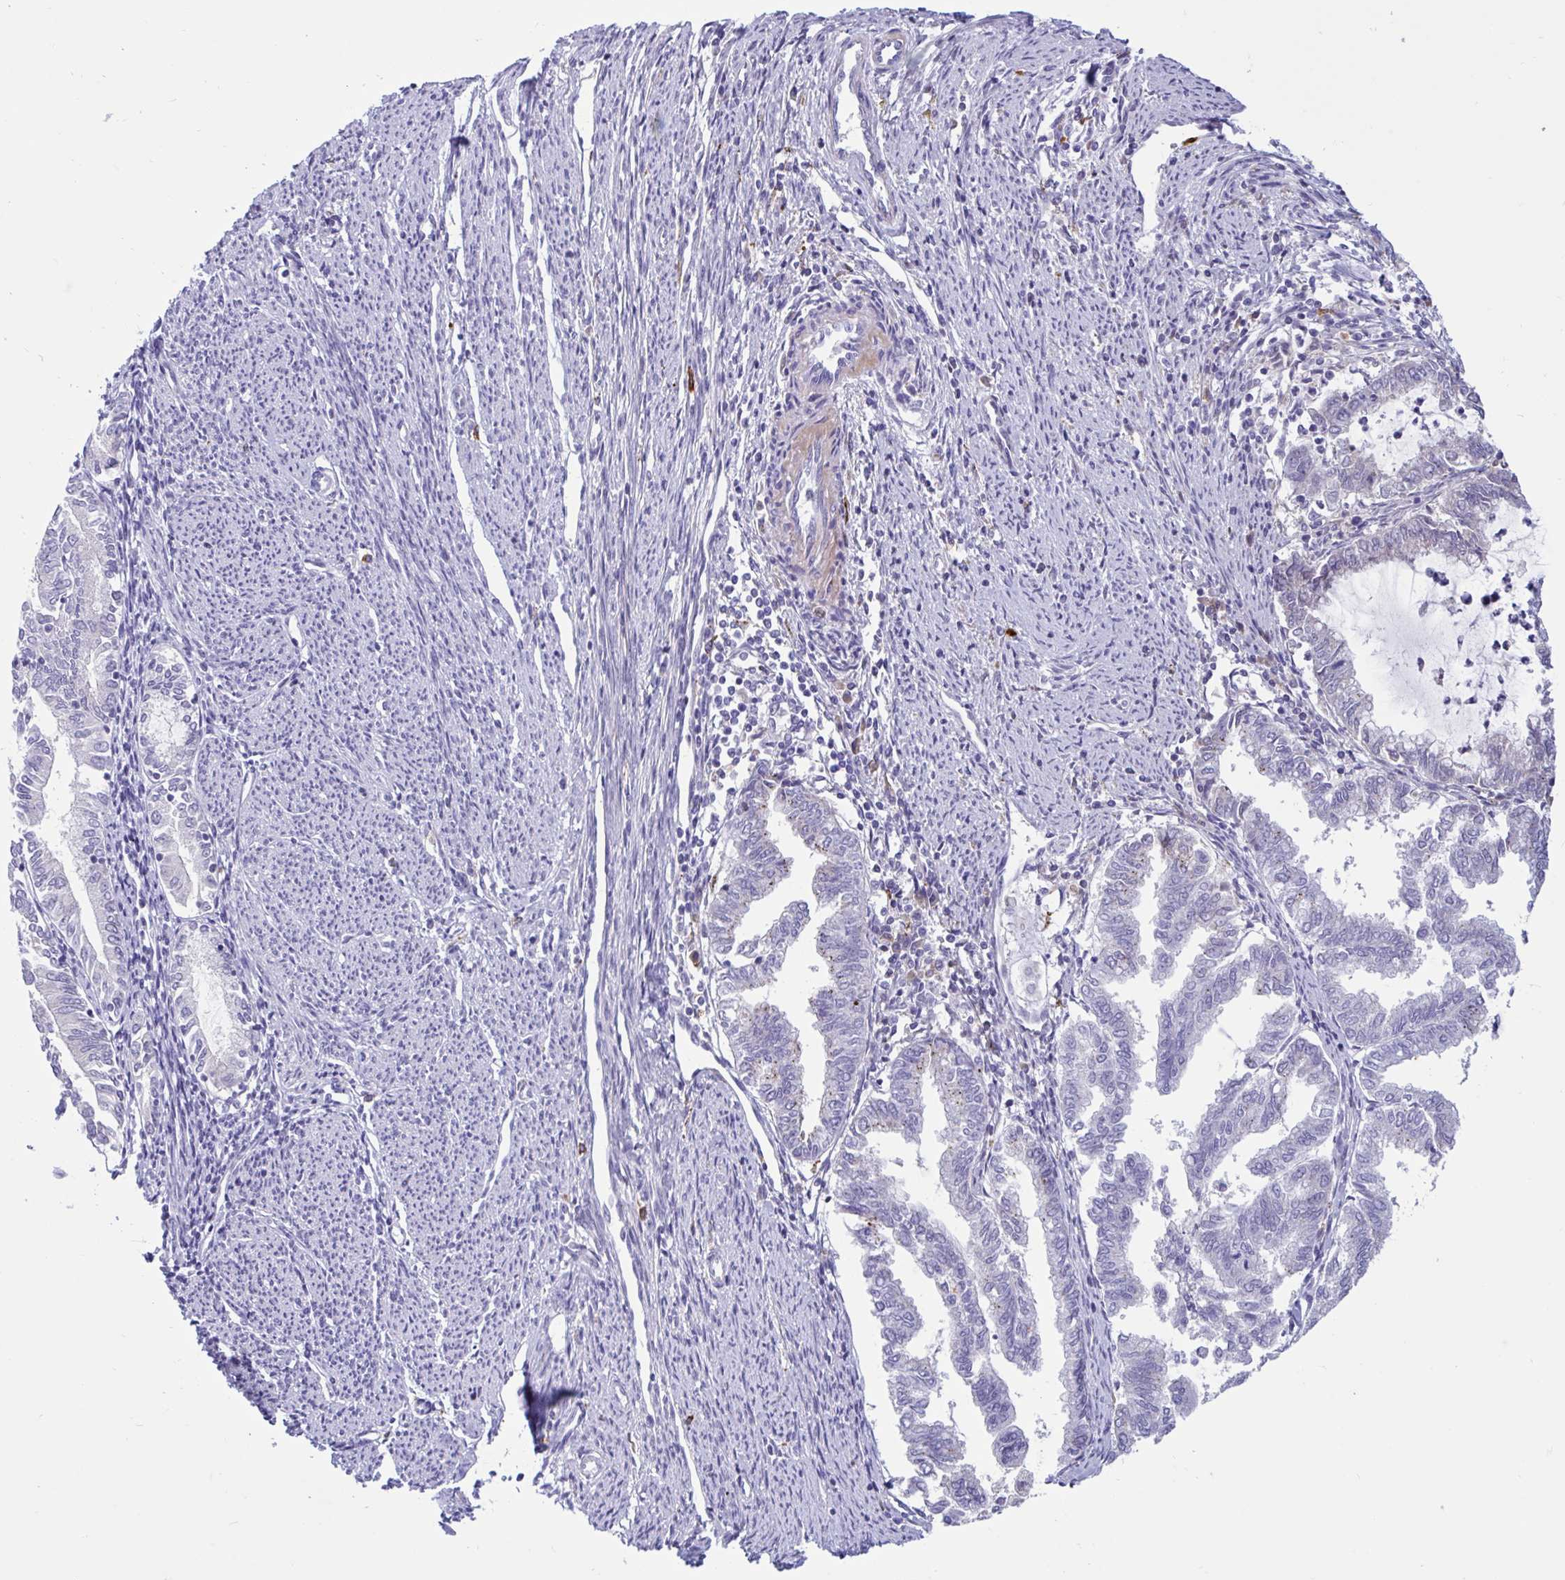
{"staining": {"intensity": "negative", "quantity": "none", "location": "none"}, "tissue": "endometrial cancer", "cell_type": "Tumor cells", "image_type": "cancer", "snomed": [{"axis": "morphology", "description": "Adenocarcinoma, NOS"}, {"axis": "topography", "description": "Endometrium"}], "caption": "This photomicrograph is of endometrial adenocarcinoma stained with immunohistochemistry (IHC) to label a protein in brown with the nuclei are counter-stained blue. There is no expression in tumor cells.", "gene": "FAM219B", "patient": {"sex": "female", "age": 79}}